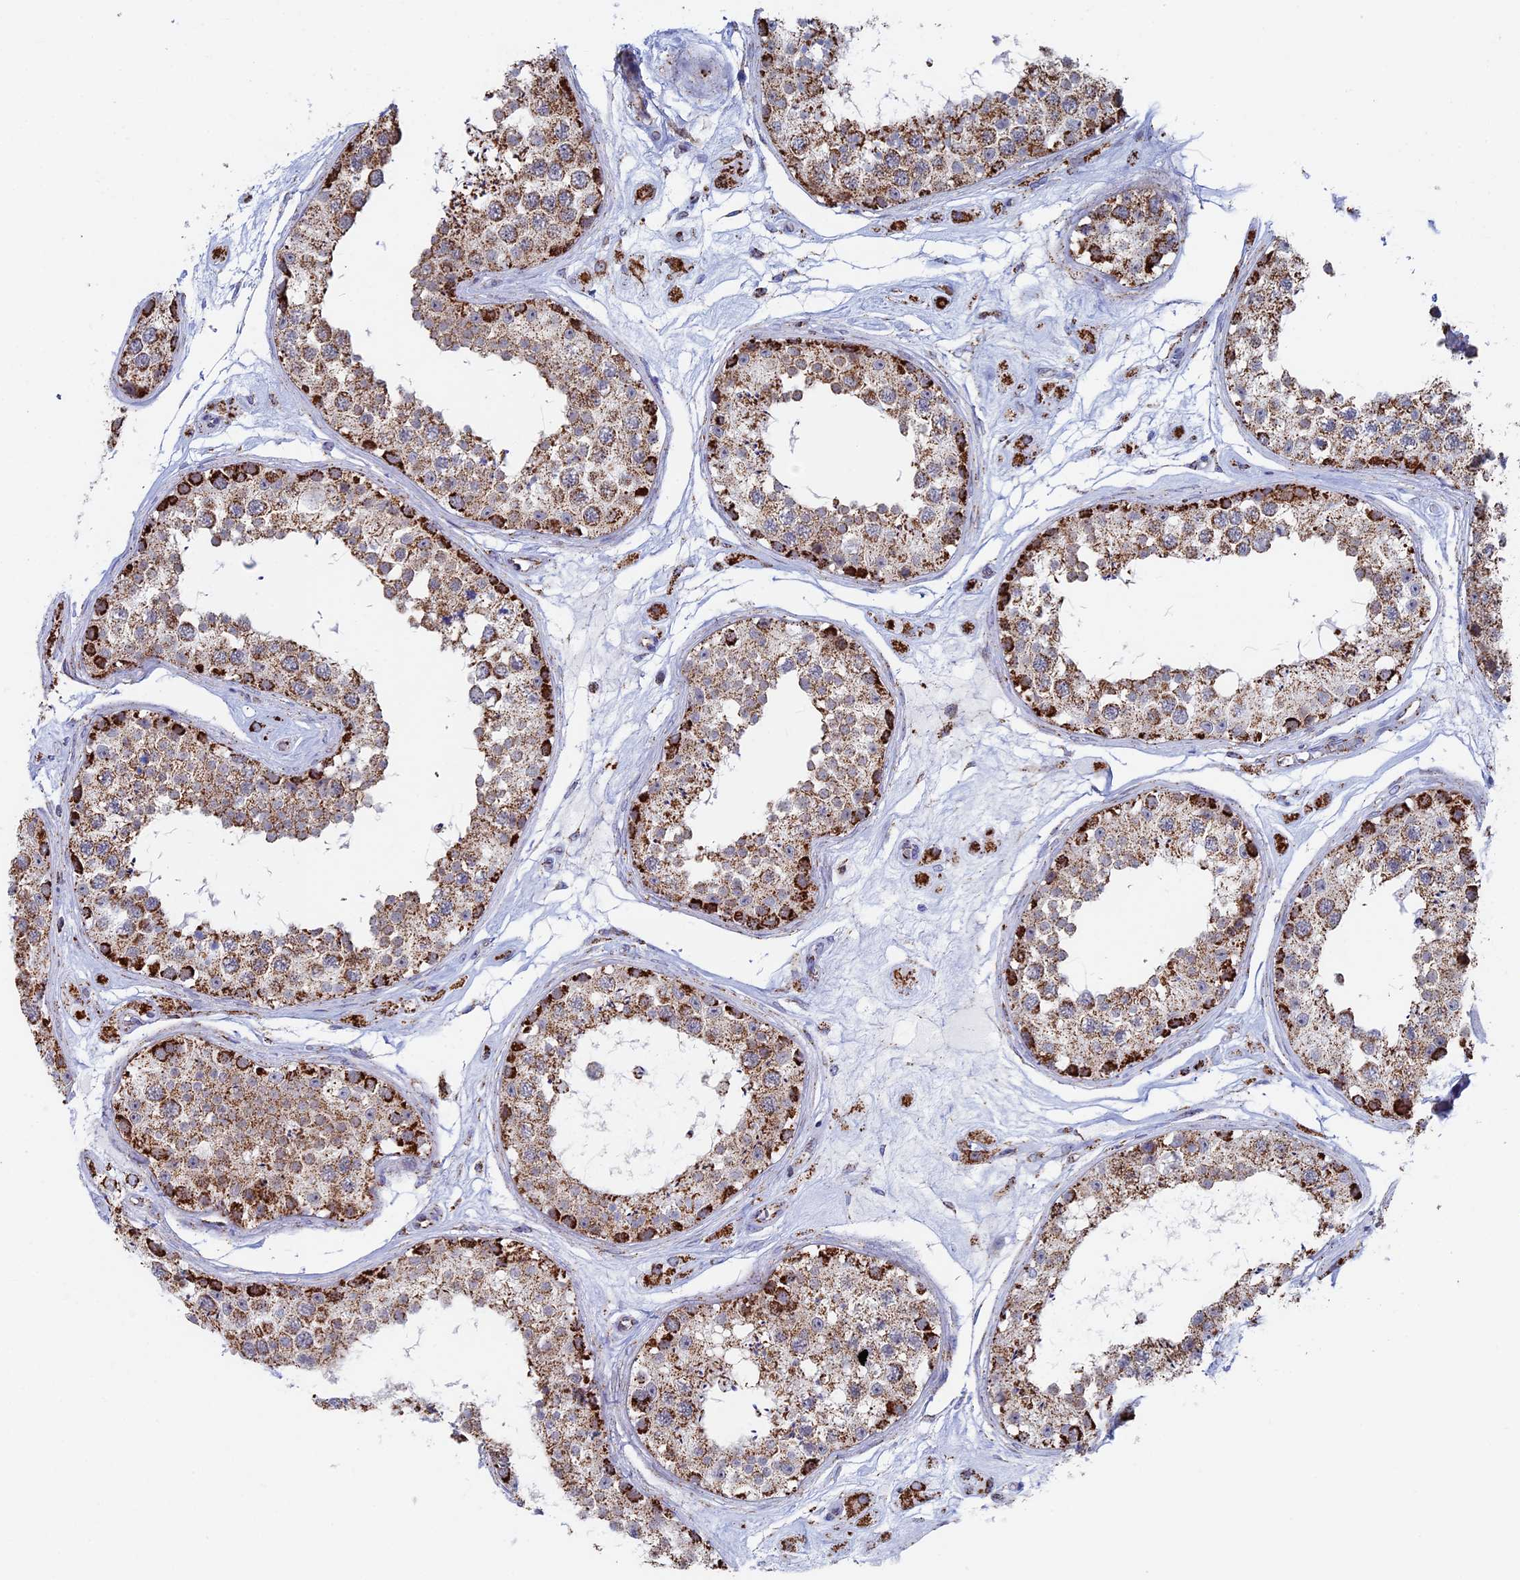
{"staining": {"intensity": "strong", "quantity": ">75%", "location": "cytoplasmic/membranous"}, "tissue": "testis", "cell_type": "Cells in seminiferous ducts", "image_type": "normal", "snomed": [{"axis": "morphology", "description": "Normal tissue, NOS"}, {"axis": "topography", "description": "Testis"}], "caption": "Immunohistochemistry (IHC) image of unremarkable testis: testis stained using immunohistochemistry (IHC) demonstrates high levels of strong protein expression localized specifically in the cytoplasmic/membranous of cells in seminiferous ducts, appearing as a cytoplasmic/membranous brown color.", "gene": "SEC24D", "patient": {"sex": "male", "age": 25}}